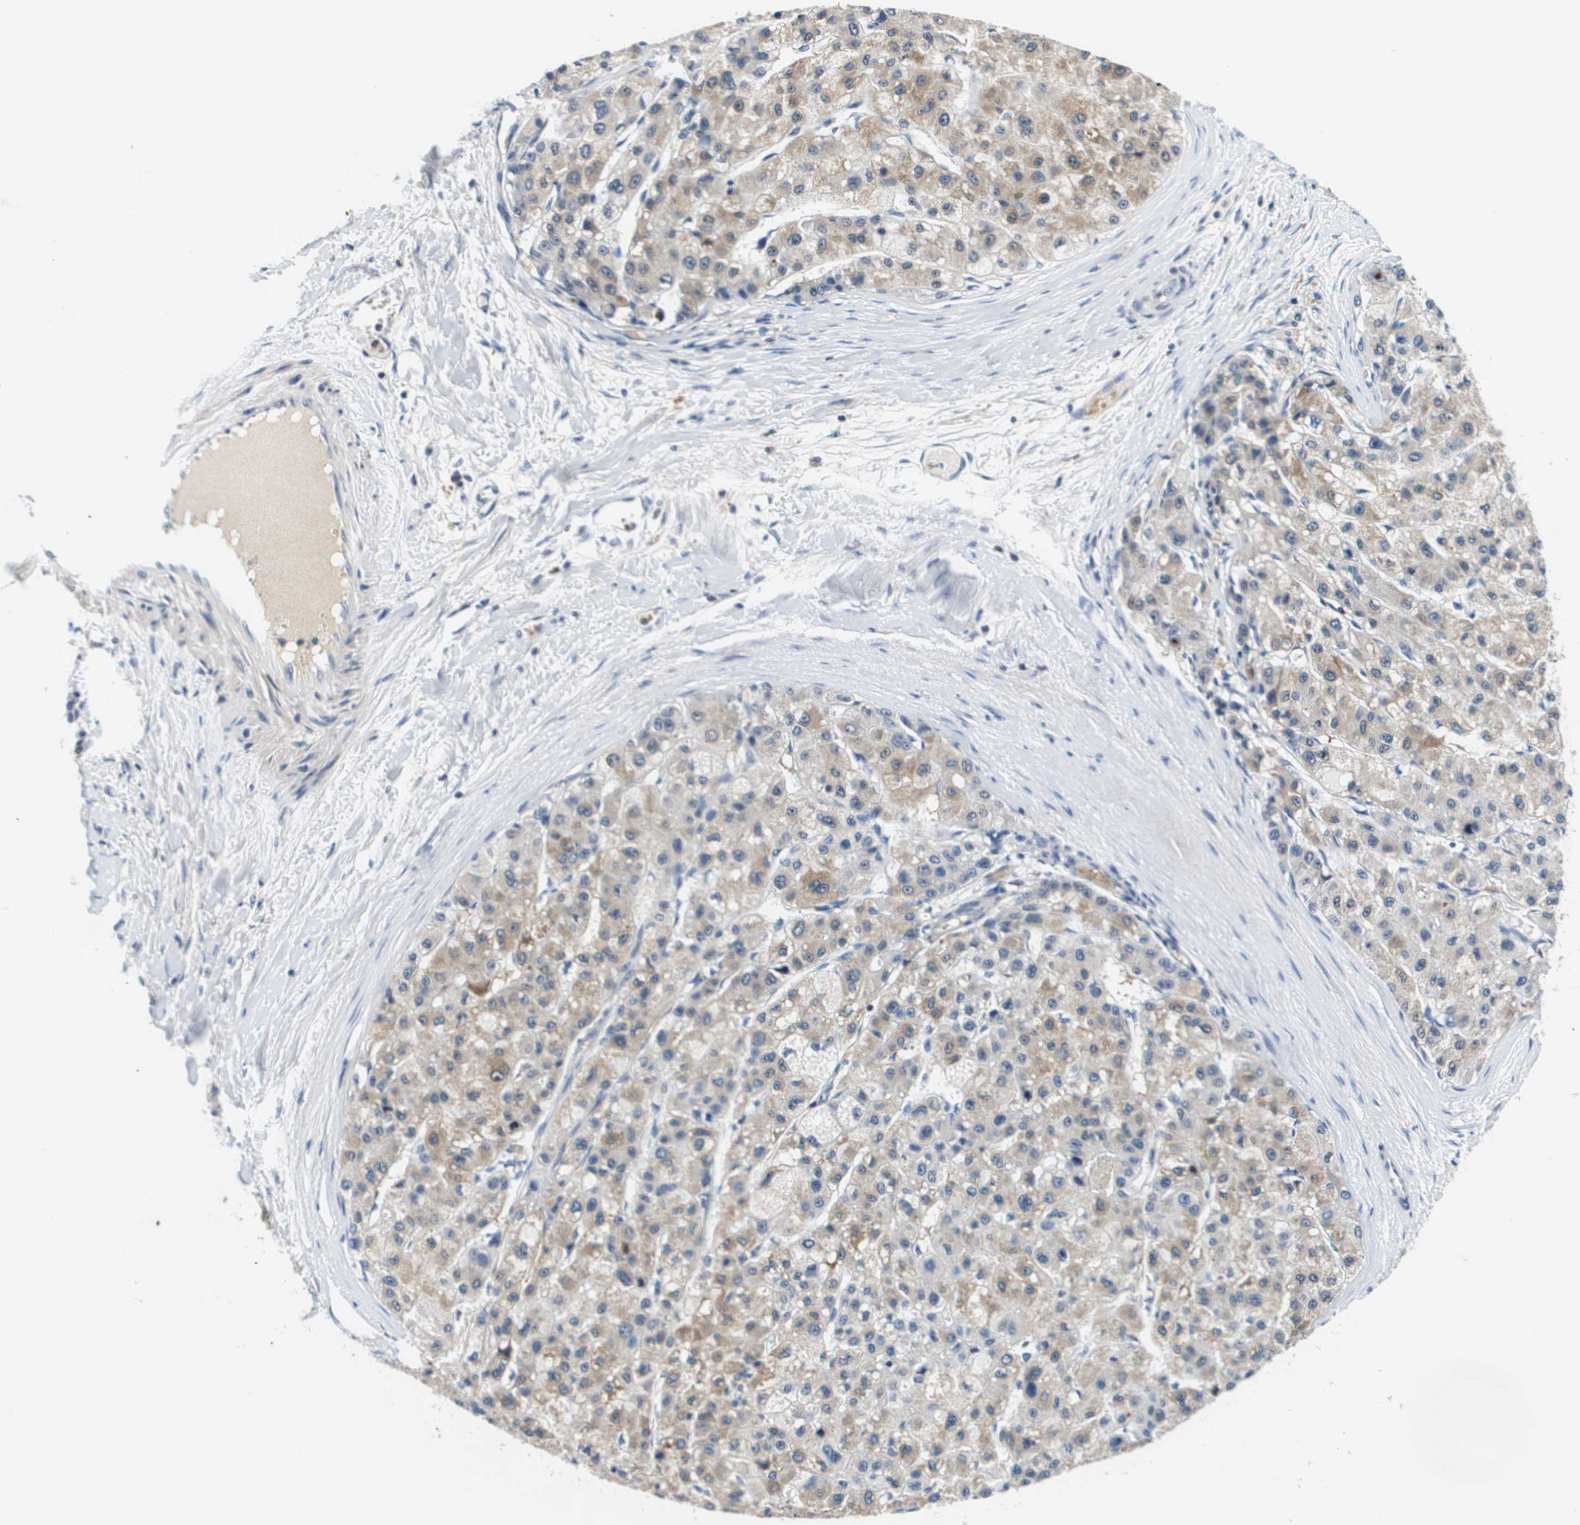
{"staining": {"intensity": "weak", "quantity": ">75%", "location": "cytoplasmic/membranous"}, "tissue": "liver cancer", "cell_type": "Tumor cells", "image_type": "cancer", "snomed": [{"axis": "morphology", "description": "Carcinoma, Hepatocellular, NOS"}, {"axis": "topography", "description": "Liver"}], "caption": "A photomicrograph showing weak cytoplasmic/membranous positivity in approximately >75% of tumor cells in liver hepatocellular carcinoma, as visualized by brown immunohistochemical staining.", "gene": "KCNQ5", "patient": {"sex": "male", "age": 80}}